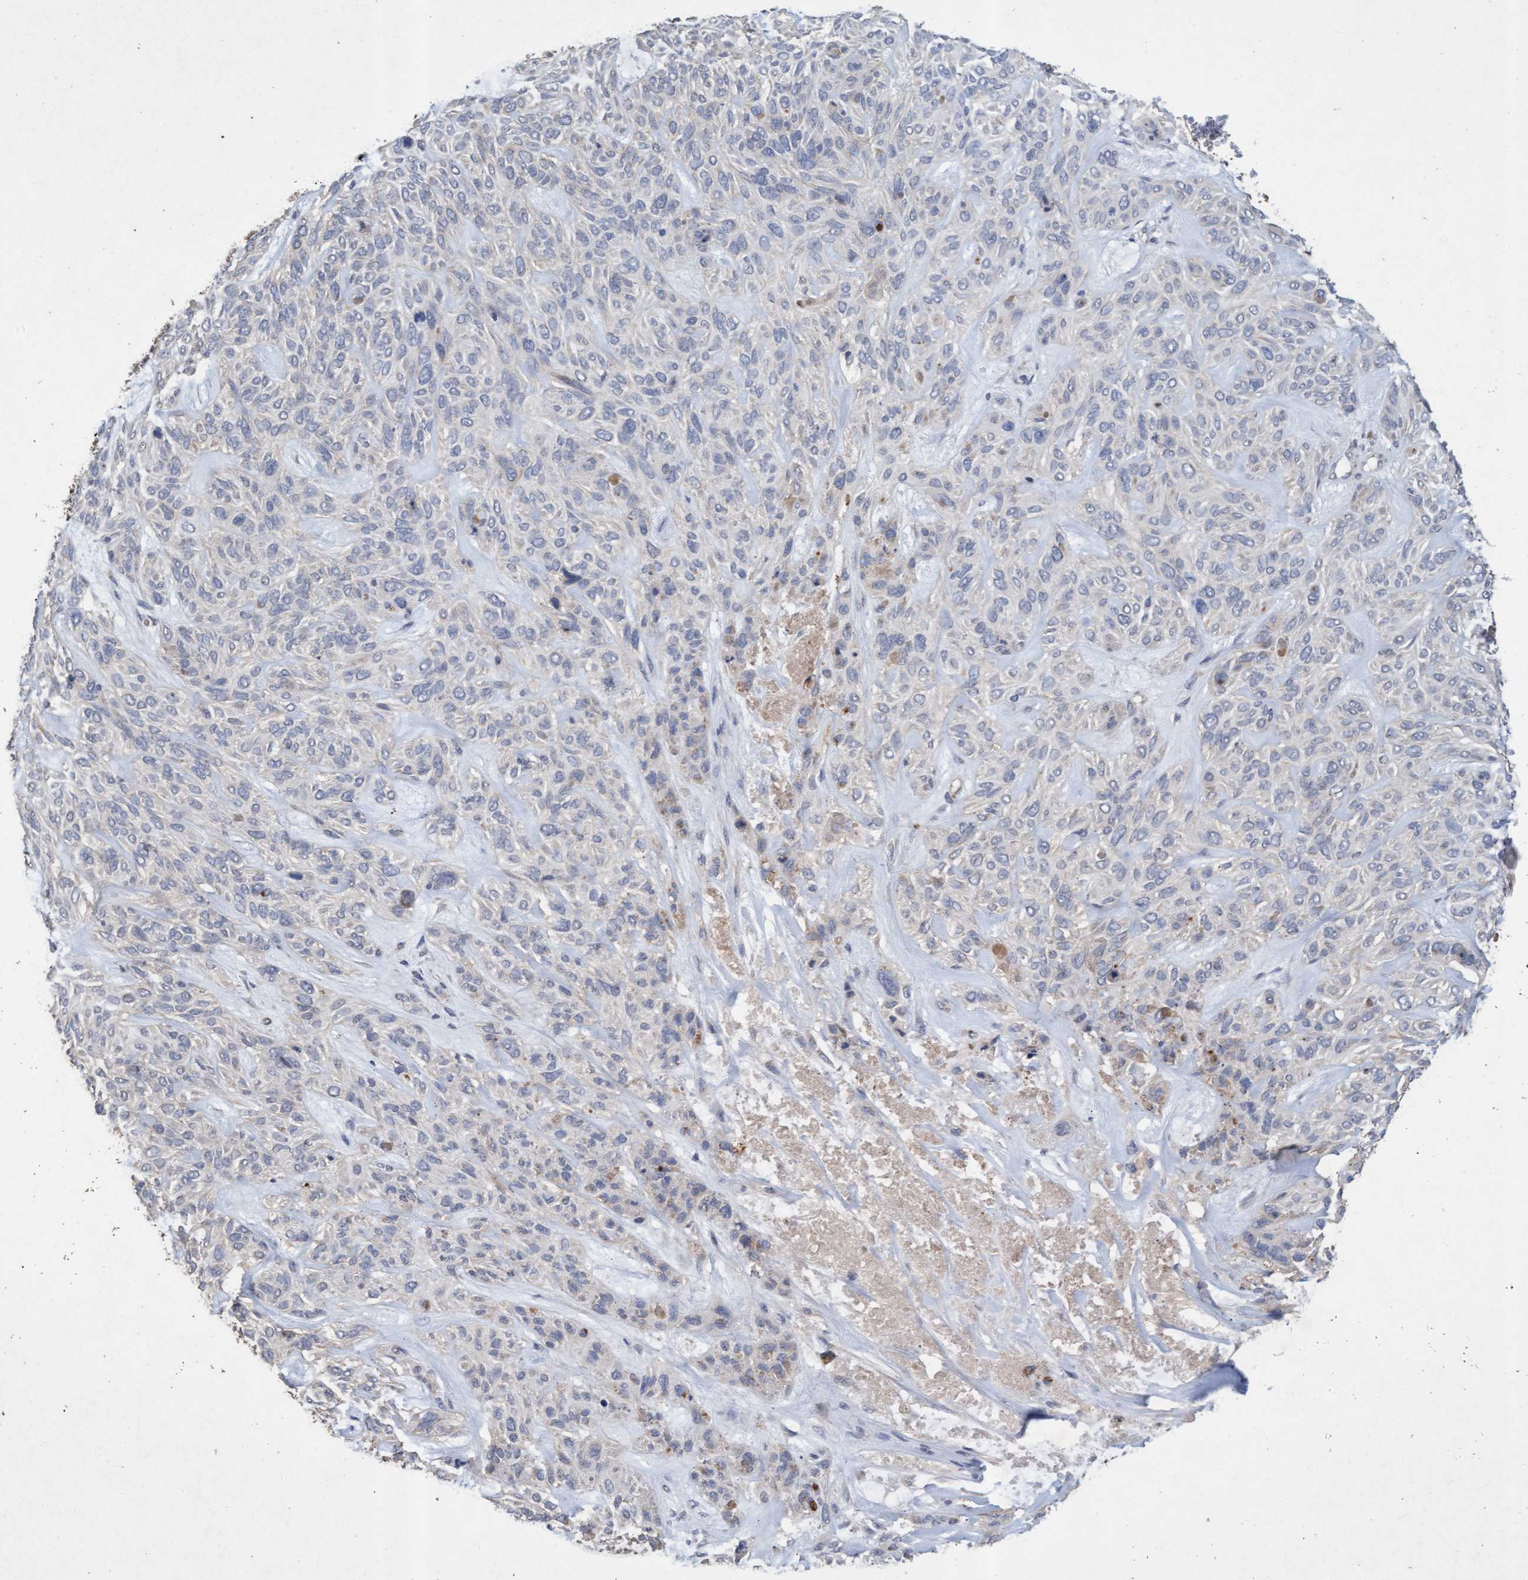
{"staining": {"intensity": "negative", "quantity": "none", "location": "none"}, "tissue": "skin cancer", "cell_type": "Tumor cells", "image_type": "cancer", "snomed": [{"axis": "morphology", "description": "Basal cell carcinoma"}, {"axis": "topography", "description": "Skin"}], "caption": "This is a image of immunohistochemistry (IHC) staining of basal cell carcinoma (skin), which shows no positivity in tumor cells.", "gene": "ATPAF2", "patient": {"sex": "male", "age": 55}}